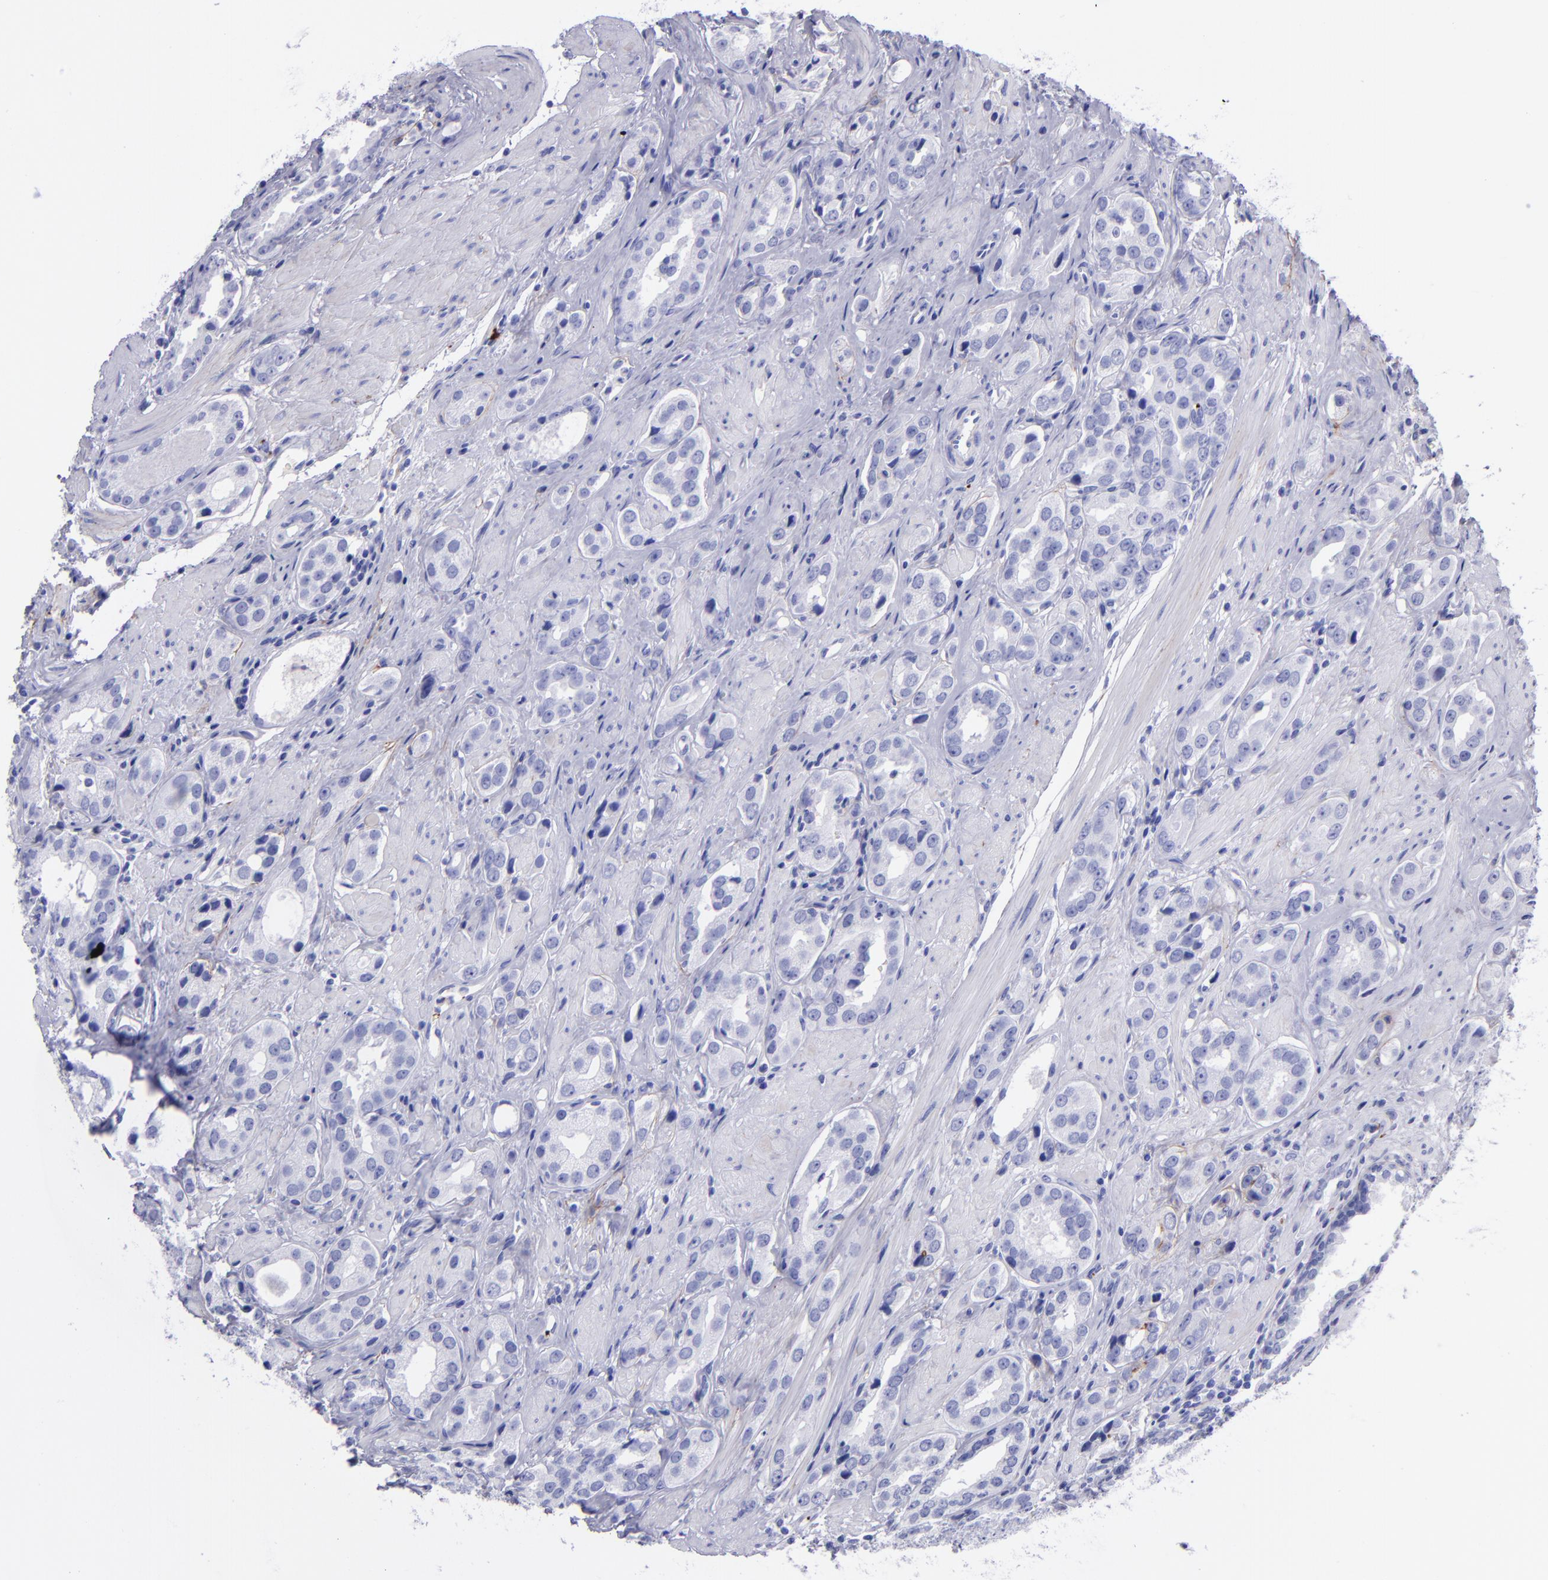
{"staining": {"intensity": "negative", "quantity": "none", "location": "none"}, "tissue": "prostate cancer", "cell_type": "Tumor cells", "image_type": "cancer", "snomed": [{"axis": "morphology", "description": "Adenocarcinoma, Medium grade"}, {"axis": "topography", "description": "Prostate"}], "caption": "IHC micrograph of human prostate cancer (medium-grade adenocarcinoma) stained for a protein (brown), which exhibits no staining in tumor cells.", "gene": "EFCAB13", "patient": {"sex": "male", "age": 53}}